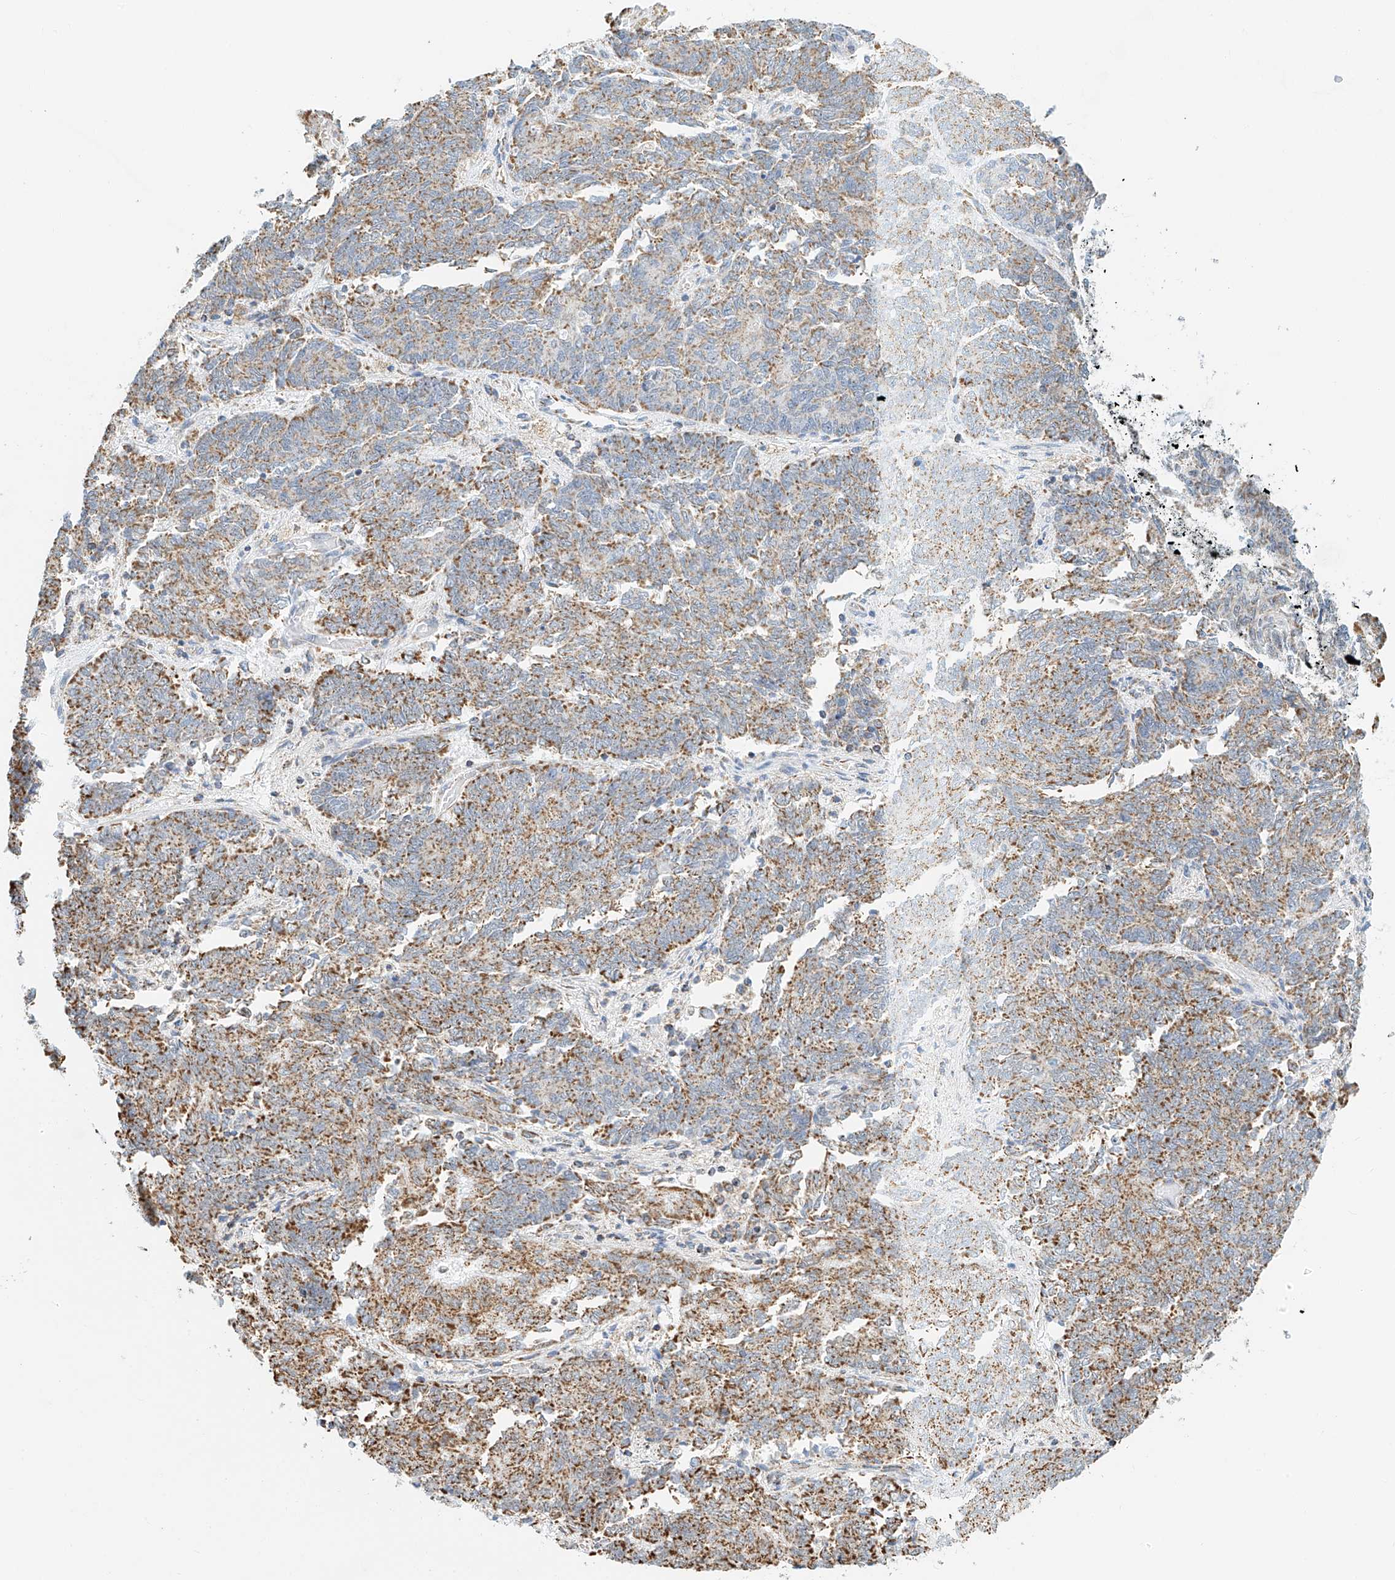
{"staining": {"intensity": "moderate", "quantity": ">75%", "location": "cytoplasmic/membranous"}, "tissue": "endometrial cancer", "cell_type": "Tumor cells", "image_type": "cancer", "snomed": [{"axis": "morphology", "description": "Adenocarcinoma, NOS"}, {"axis": "topography", "description": "Endometrium"}], "caption": "Tumor cells demonstrate moderate cytoplasmic/membranous expression in about >75% of cells in endometrial cancer (adenocarcinoma).", "gene": "NALCN", "patient": {"sex": "female", "age": 80}}